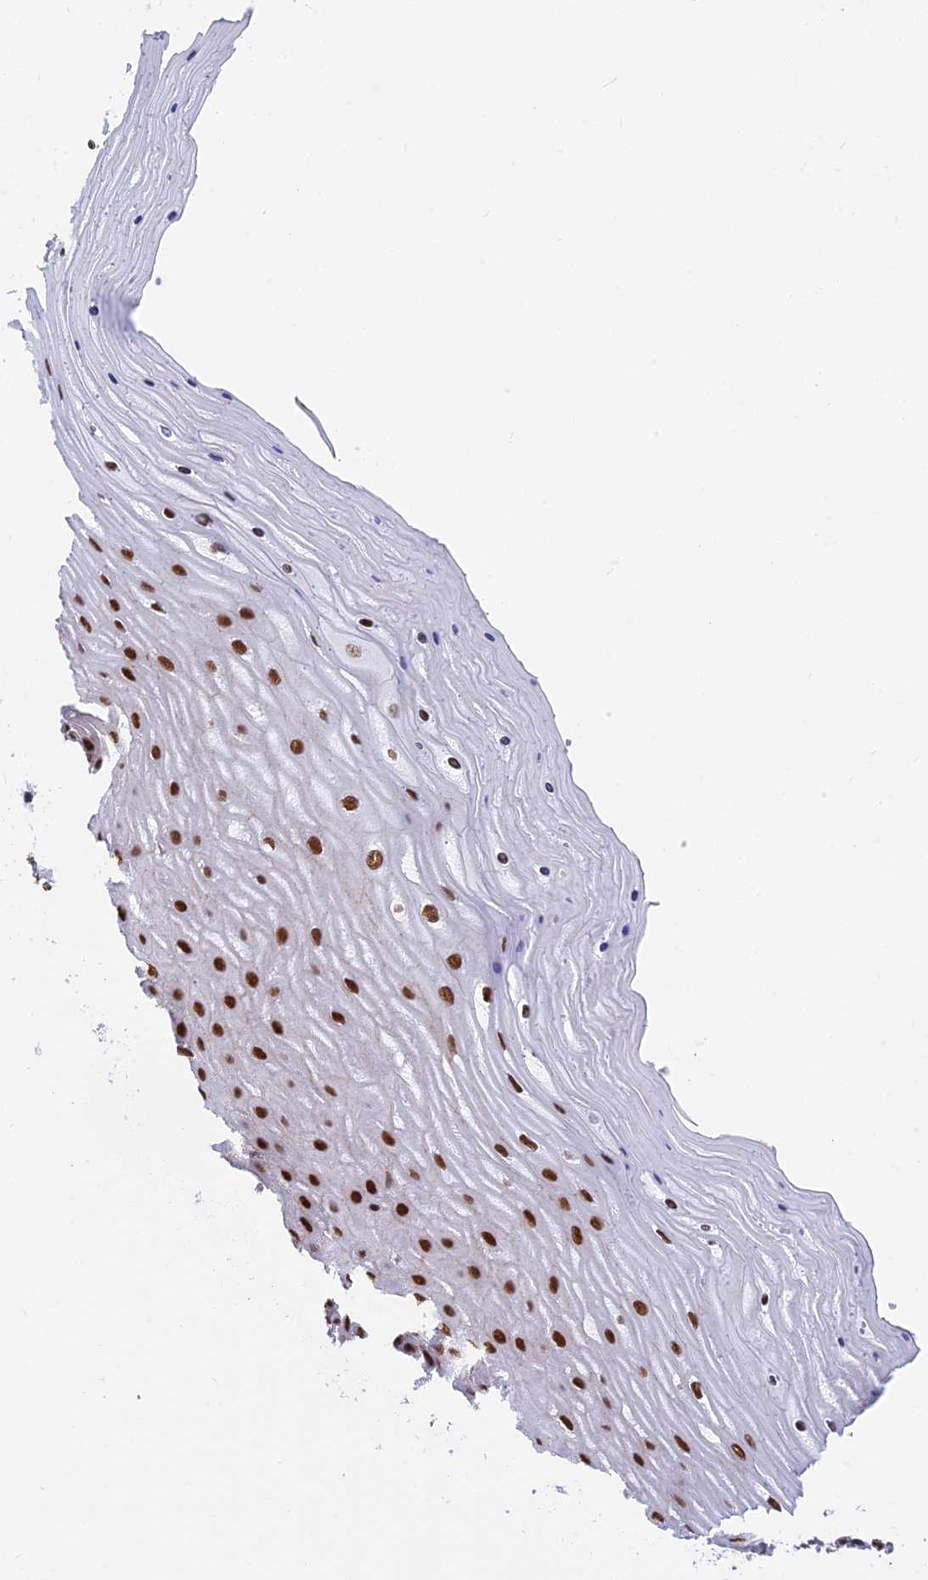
{"staining": {"intensity": "strong", "quantity": ">75%", "location": "nuclear"}, "tissue": "cervix", "cell_type": "Glandular cells", "image_type": "normal", "snomed": [{"axis": "morphology", "description": "Normal tissue, NOS"}, {"axis": "topography", "description": "Cervix"}], "caption": "This photomicrograph shows IHC staining of benign human cervix, with high strong nuclear staining in approximately >75% of glandular cells.", "gene": "EEF1AKMT3", "patient": {"sex": "female", "age": 55}}